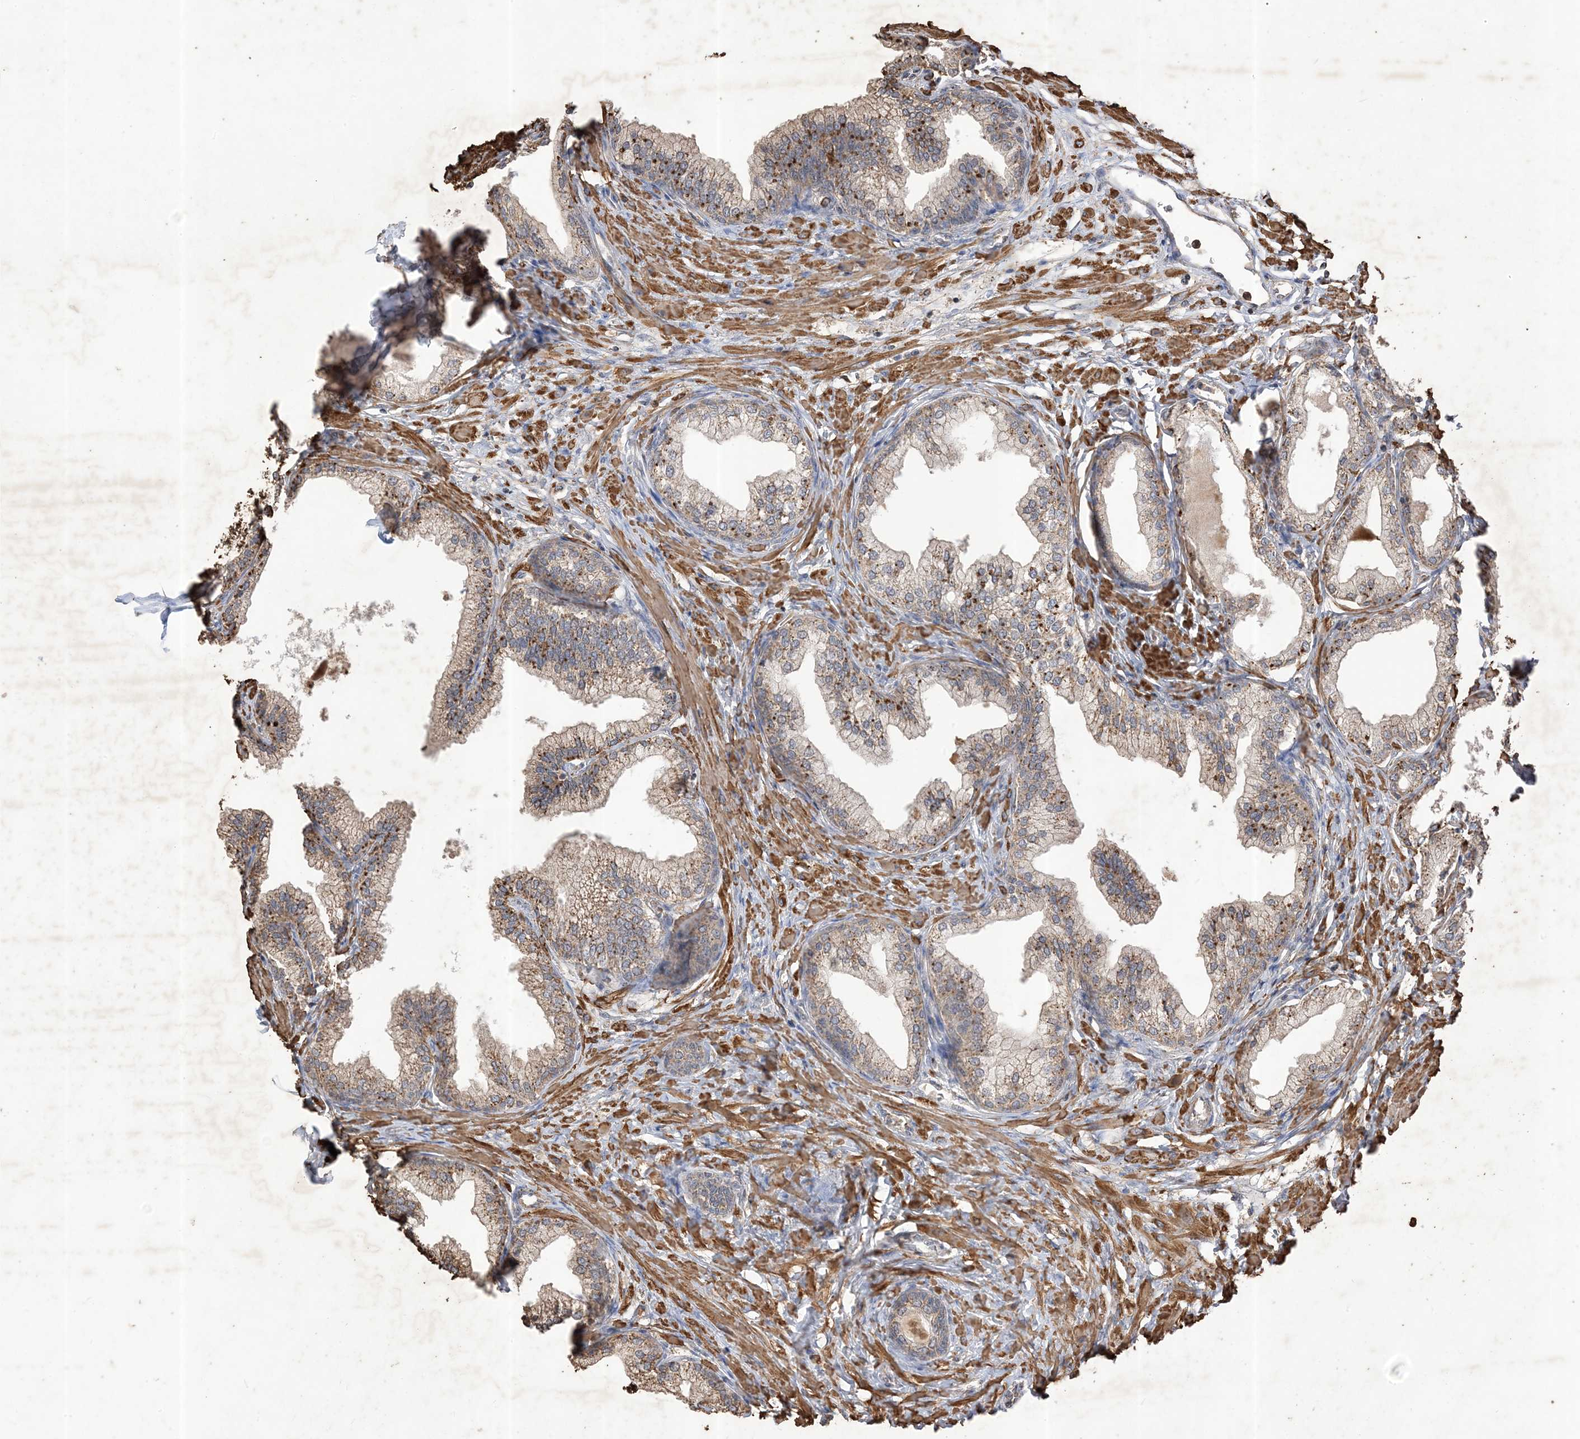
{"staining": {"intensity": "moderate", "quantity": ">75%", "location": "cytoplasmic/membranous"}, "tissue": "prostate", "cell_type": "Glandular cells", "image_type": "normal", "snomed": [{"axis": "morphology", "description": "Normal tissue, NOS"}, {"axis": "morphology", "description": "Urothelial carcinoma, Low grade"}, {"axis": "topography", "description": "Urinary bladder"}, {"axis": "topography", "description": "Prostate"}], "caption": "This histopathology image reveals immunohistochemistry staining of normal human prostate, with medium moderate cytoplasmic/membranous expression in about >75% of glandular cells.", "gene": "HPS4", "patient": {"sex": "male", "age": 60}}